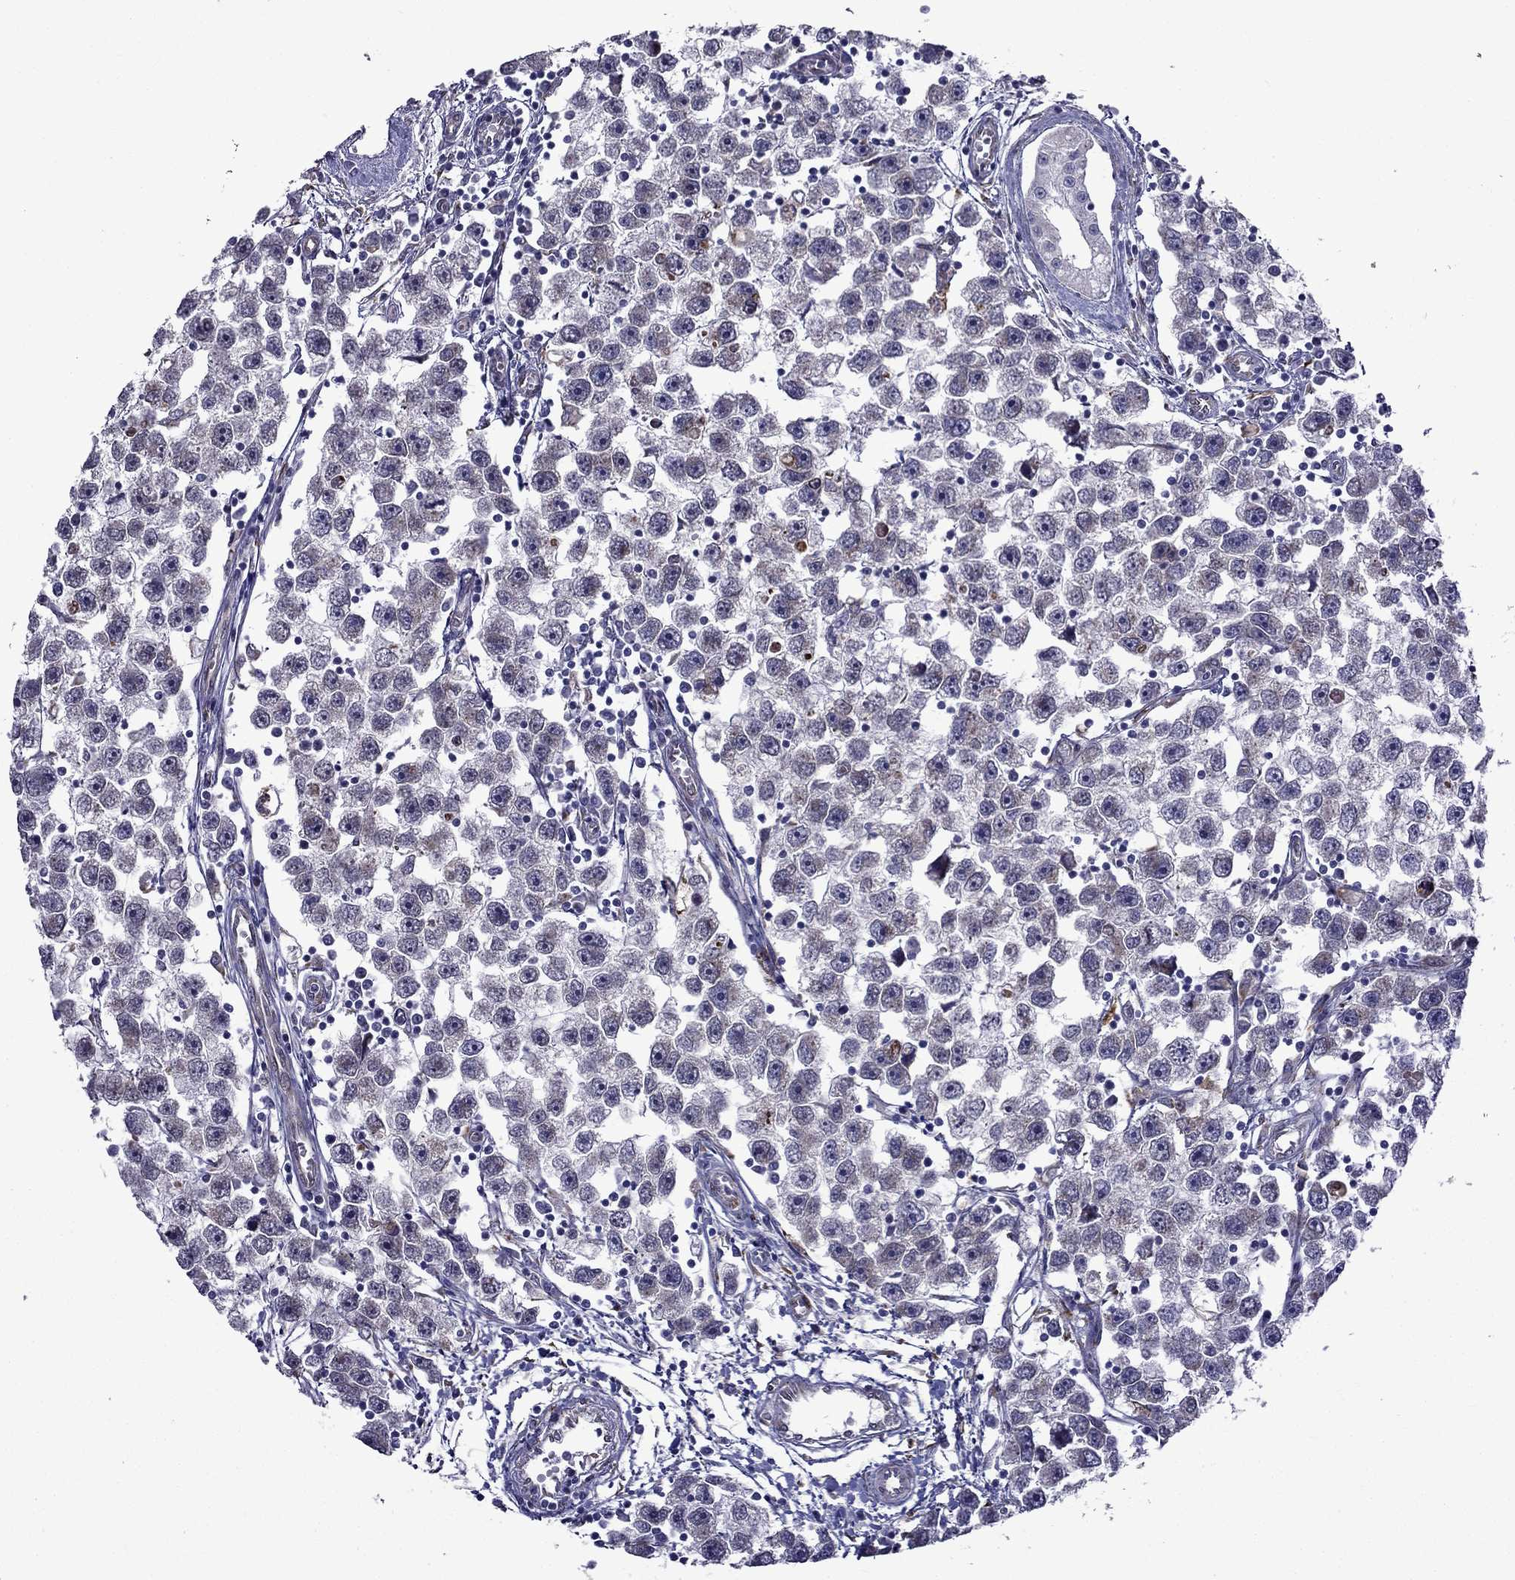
{"staining": {"intensity": "negative", "quantity": "none", "location": "none"}, "tissue": "testis cancer", "cell_type": "Tumor cells", "image_type": "cancer", "snomed": [{"axis": "morphology", "description": "Seminoma, NOS"}, {"axis": "topography", "description": "Testis"}], "caption": "Micrograph shows no significant protein positivity in tumor cells of testis cancer.", "gene": "IKBIP", "patient": {"sex": "male", "age": 30}}